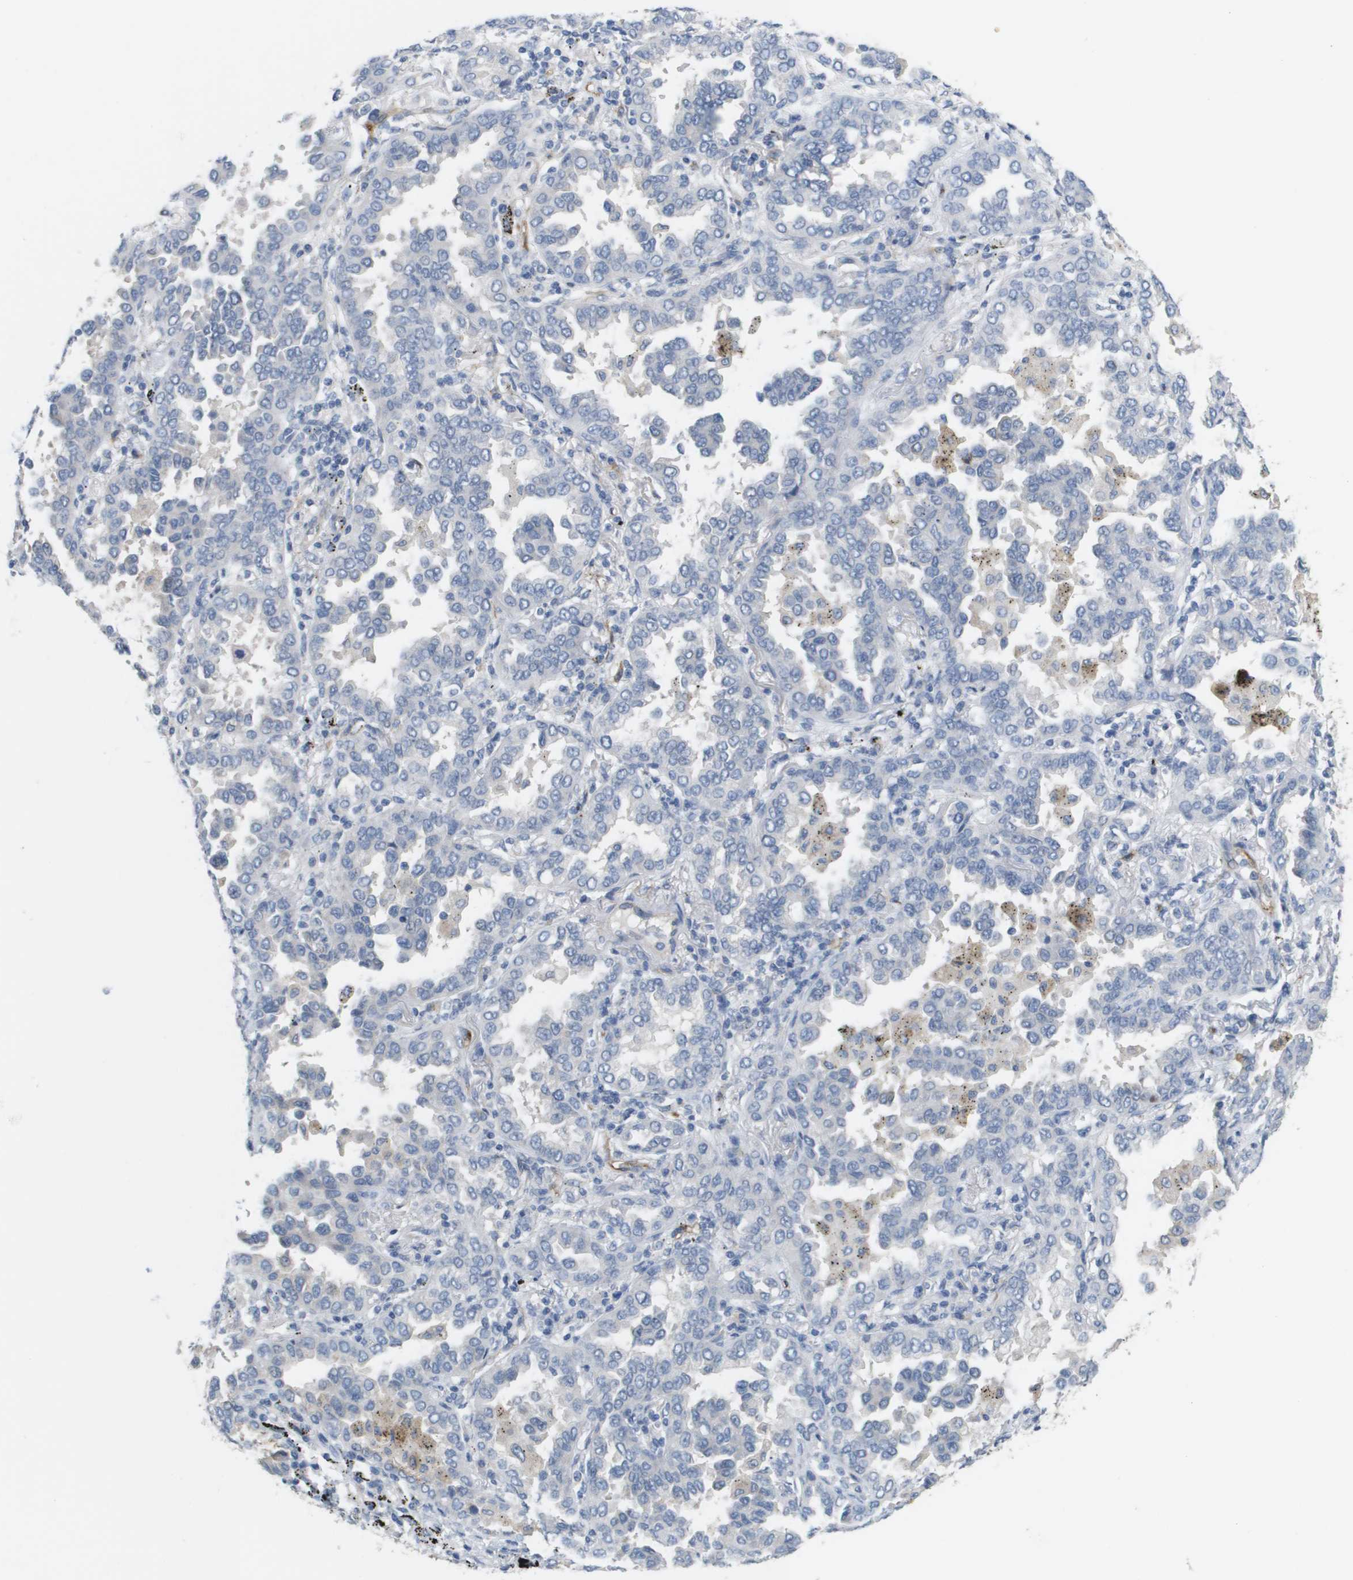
{"staining": {"intensity": "negative", "quantity": "none", "location": "none"}, "tissue": "lung cancer", "cell_type": "Tumor cells", "image_type": "cancer", "snomed": [{"axis": "morphology", "description": "Normal tissue, NOS"}, {"axis": "morphology", "description": "Adenocarcinoma, NOS"}, {"axis": "topography", "description": "Lung"}], "caption": "Lung cancer (adenocarcinoma) was stained to show a protein in brown. There is no significant staining in tumor cells.", "gene": "ANGPT2", "patient": {"sex": "male", "age": 59}}